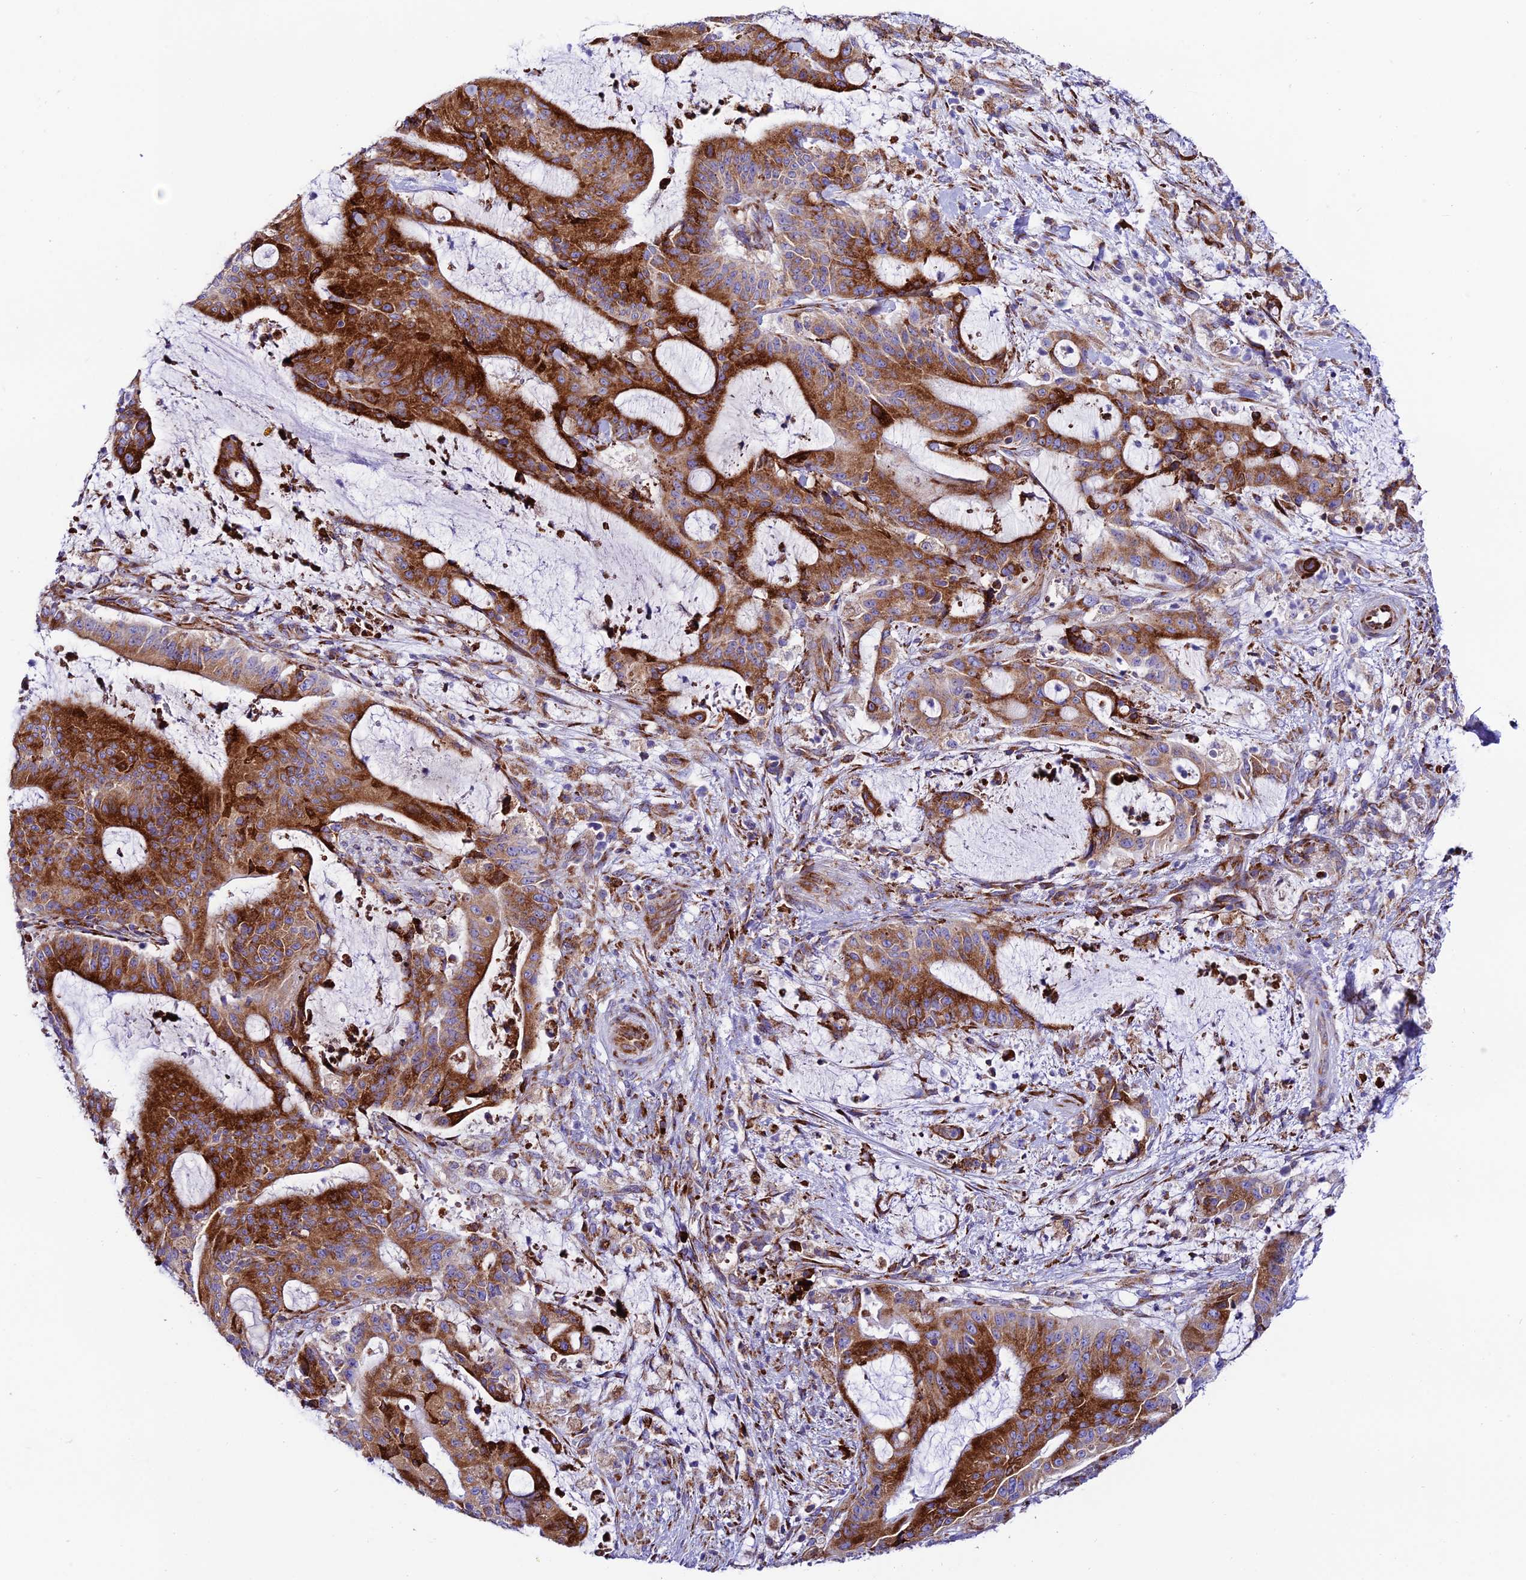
{"staining": {"intensity": "strong", "quantity": ">75%", "location": "cytoplasmic/membranous"}, "tissue": "liver cancer", "cell_type": "Tumor cells", "image_type": "cancer", "snomed": [{"axis": "morphology", "description": "Normal tissue, NOS"}, {"axis": "morphology", "description": "Cholangiocarcinoma"}, {"axis": "topography", "description": "Liver"}, {"axis": "topography", "description": "Peripheral nerve tissue"}], "caption": "DAB (3,3'-diaminobenzidine) immunohistochemical staining of liver cancer exhibits strong cytoplasmic/membranous protein positivity in about >75% of tumor cells.", "gene": "TUBGCP6", "patient": {"sex": "female", "age": 73}}